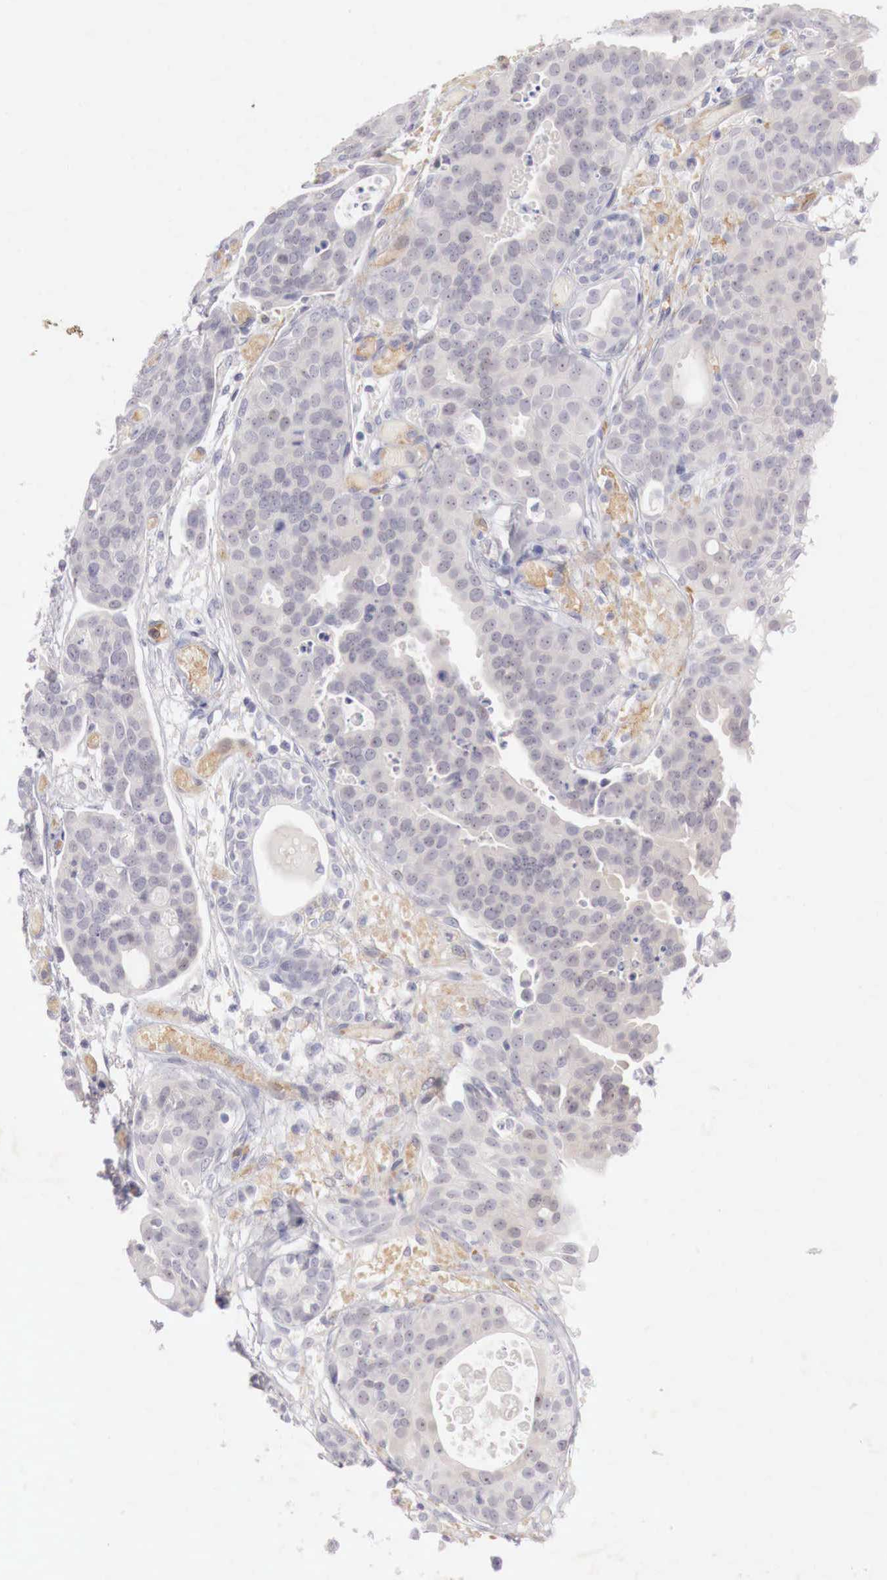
{"staining": {"intensity": "negative", "quantity": "none", "location": "none"}, "tissue": "urothelial cancer", "cell_type": "Tumor cells", "image_type": "cancer", "snomed": [{"axis": "morphology", "description": "Urothelial carcinoma, High grade"}, {"axis": "topography", "description": "Urinary bladder"}], "caption": "DAB (3,3'-diaminobenzidine) immunohistochemical staining of human urothelial cancer demonstrates no significant staining in tumor cells.", "gene": "GATA1", "patient": {"sex": "male", "age": 78}}